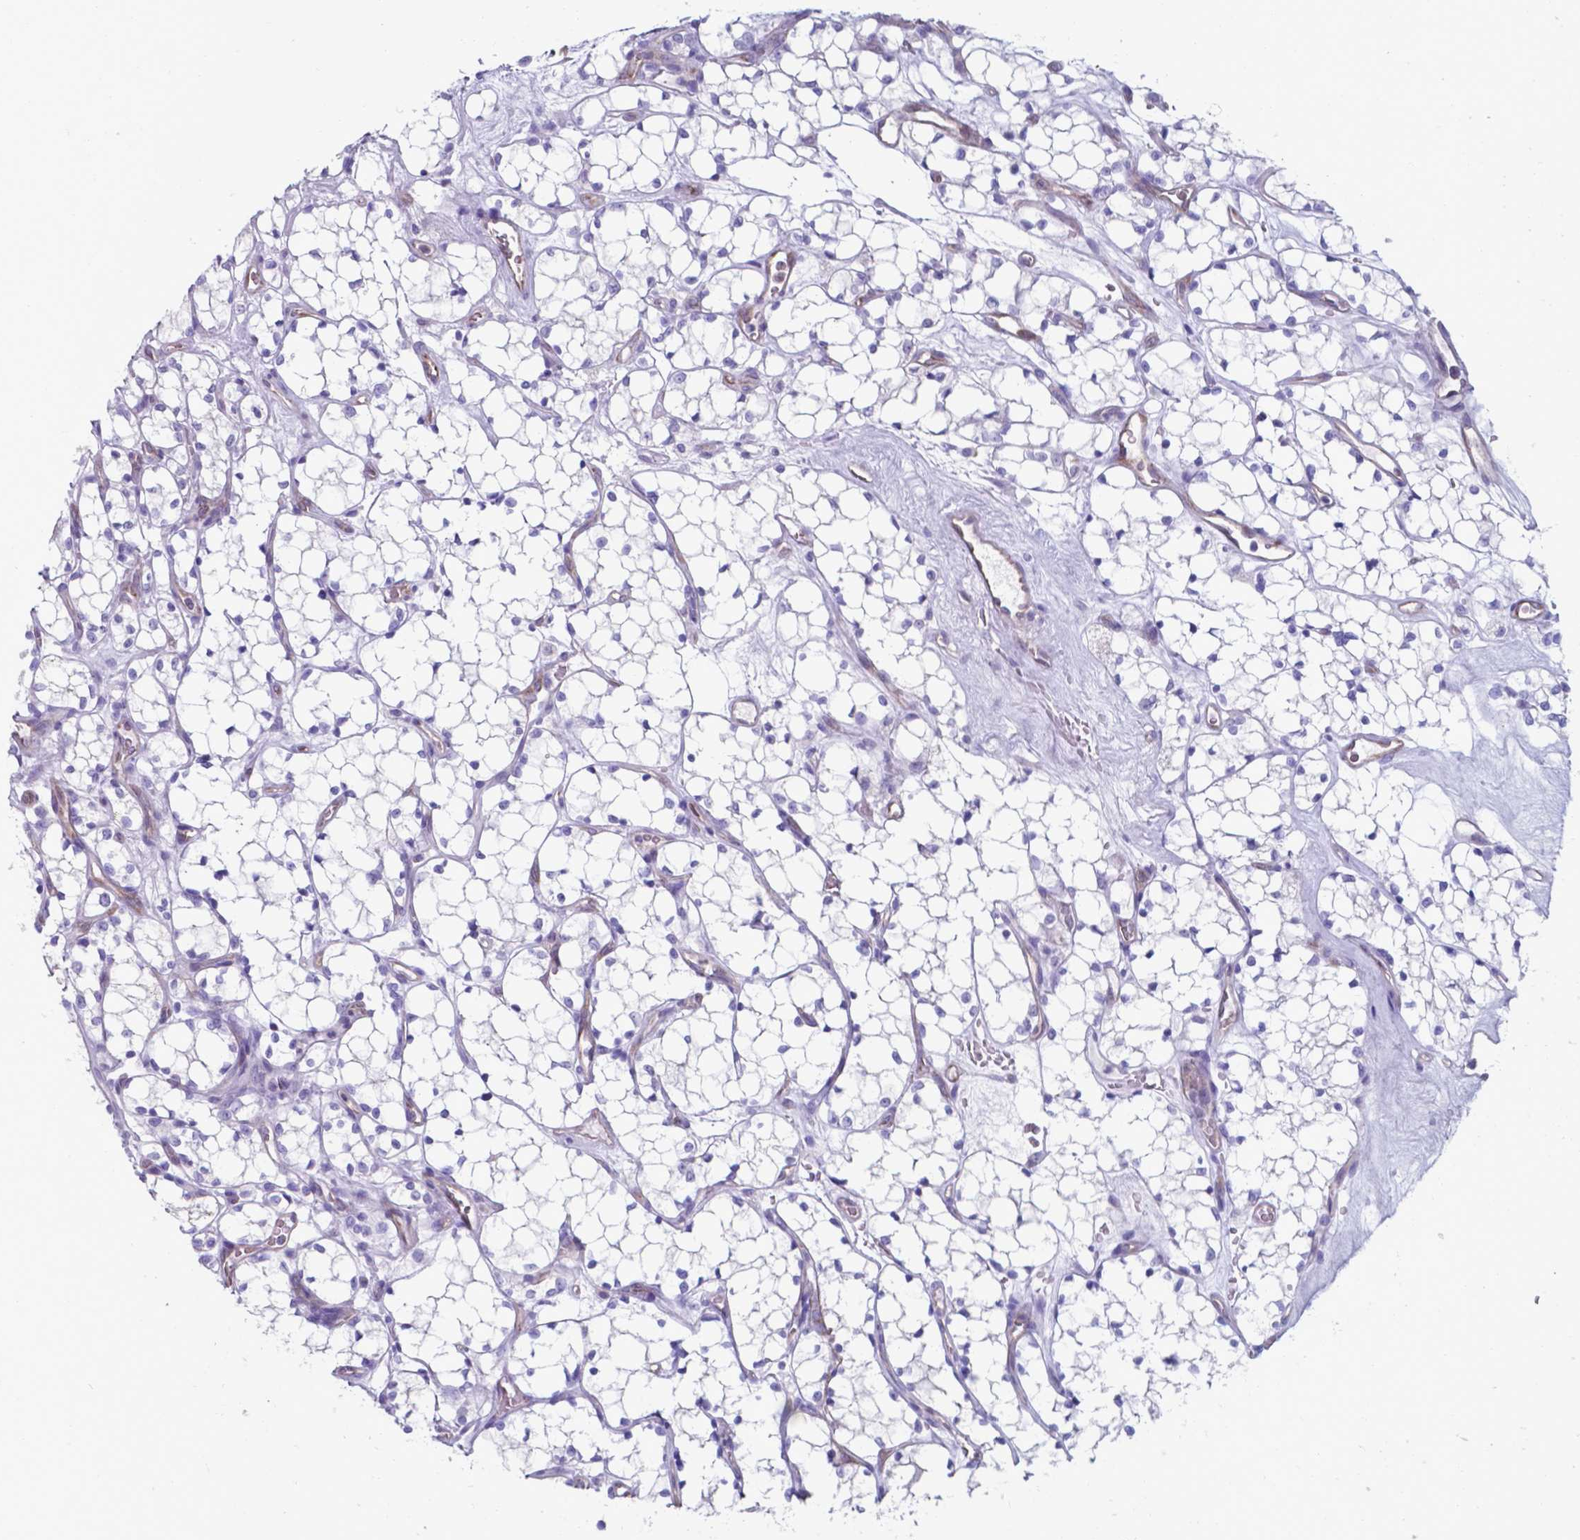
{"staining": {"intensity": "negative", "quantity": "none", "location": "none"}, "tissue": "renal cancer", "cell_type": "Tumor cells", "image_type": "cancer", "snomed": [{"axis": "morphology", "description": "Adenocarcinoma, NOS"}, {"axis": "topography", "description": "Kidney"}], "caption": "Immunohistochemistry image of neoplastic tissue: renal cancer stained with DAB (3,3'-diaminobenzidine) shows no significant protein staining in tumor cells.", "gene": "UBE2J1", "patient": {"sex": "female", "age": 69}}